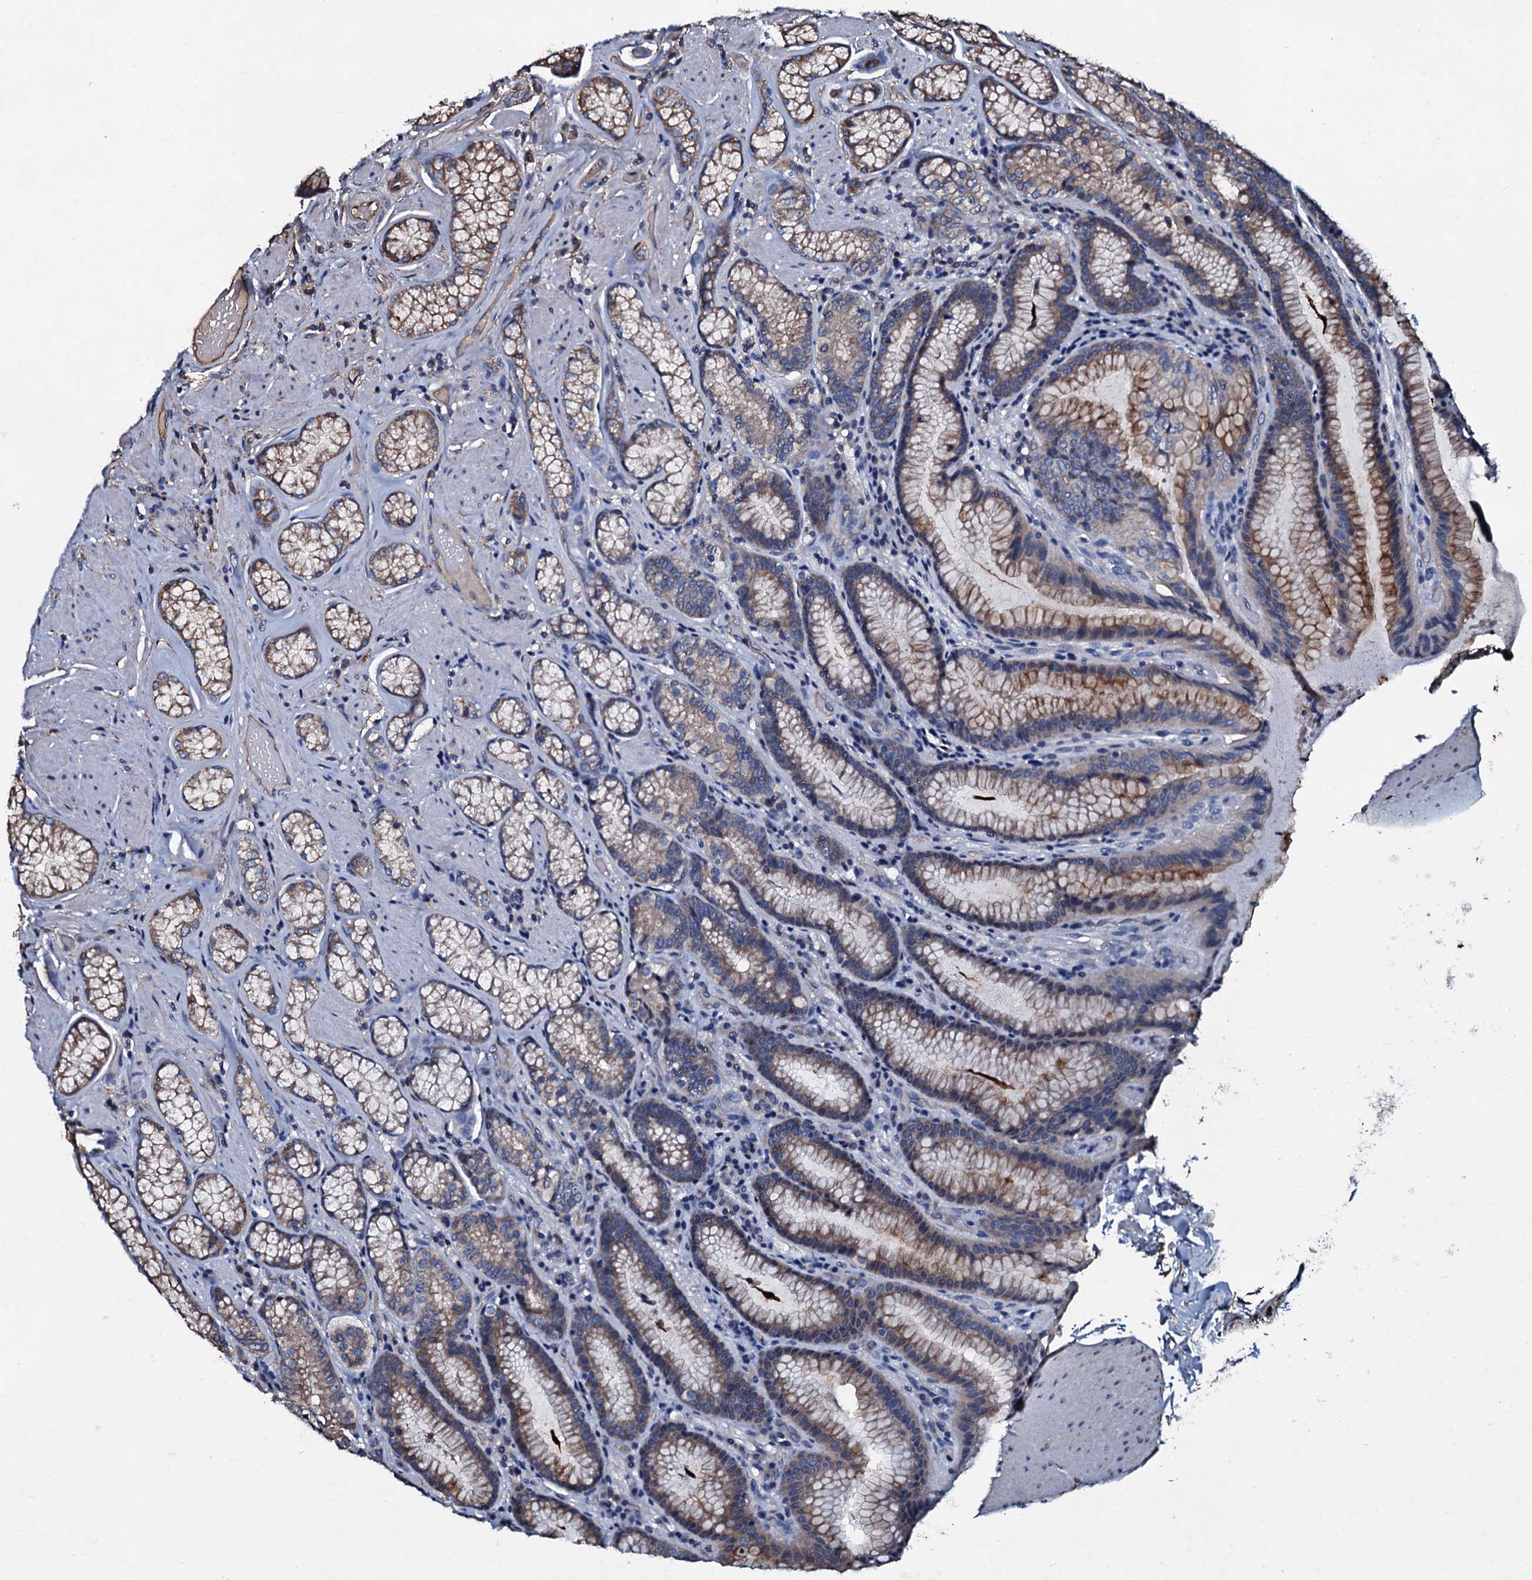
{"staining": {"intensity": "moderate", "quantity": "25%-75%", "location": "cytoplasmic/membranous"}, "tissue": "stomach", "cell_type": "Glandular cells", "image_type": "normal", "snomed": [{"axis": "morphology", "description": "Normal tissue, NOS"}, {"axis": "topography", "description": "Stomach, upper"}, {"axis": "topography", "description": "Stomach, lower"}], "caption": "Stomach stained for a protein (brown) demonstrates moderate cytoplasmic/membranous positive expression in approximately 25%-75% of glandular cells.", "gene": "DMAC2", "patient": {"sex": "female", "age": 76}}